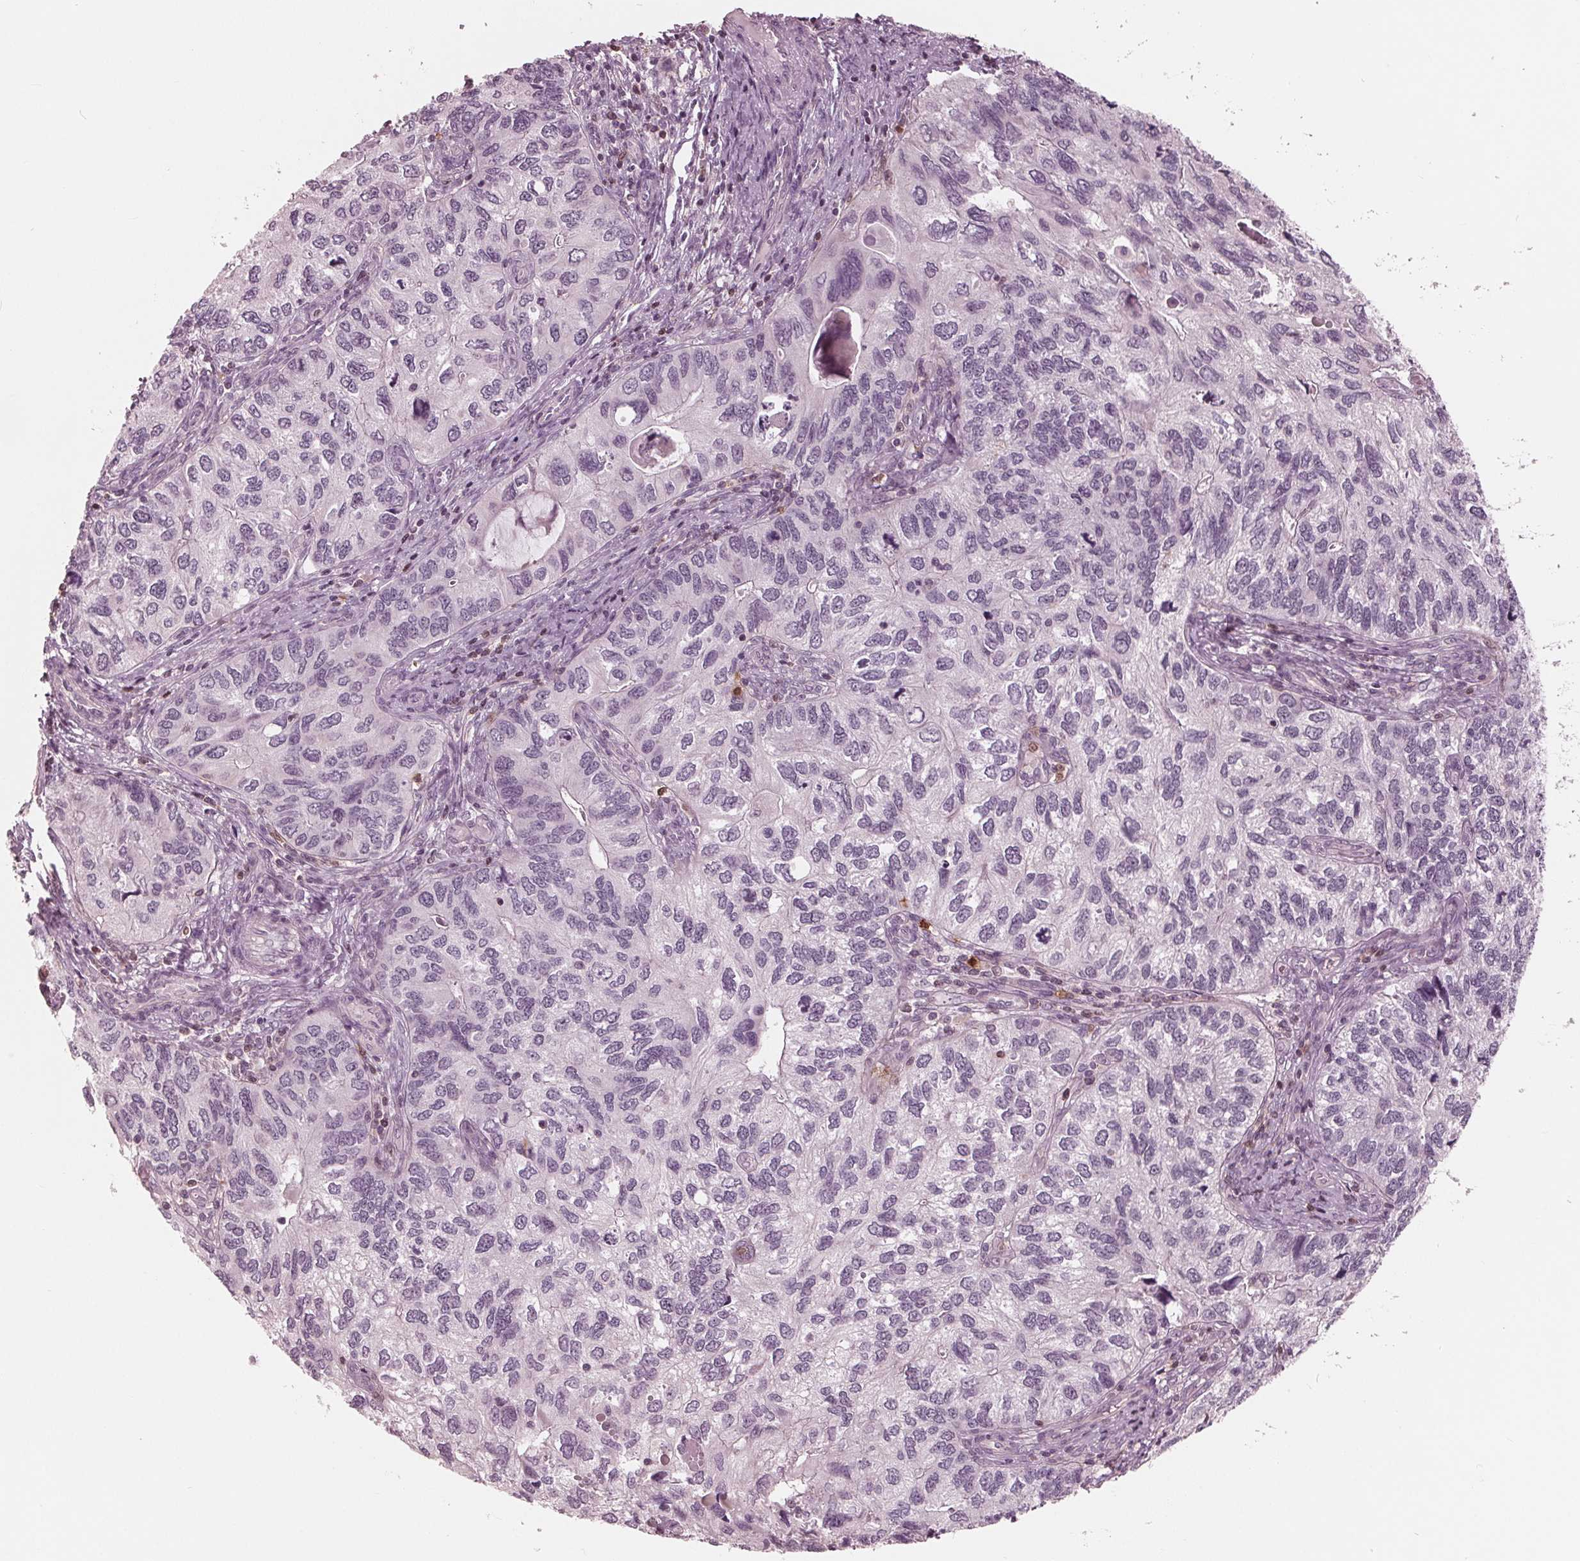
{"staining": {"intensity": "negative", "quantity": "none", "location": "none"}, "tissue": "endometrial cancer", "cell_type": "Tumor cells", "image_type": "cancer", "snomed": [{"axis": "morphology", "description": "Carcinoma, NOS"}, {"axis": "topography", "description": "Uterus"}], "caption": "Immunohistochemistry photomicrograph of endometrial carcinoma stained for a protein (brown), which reveals no staining in tumor cells.", "gene": "ING3", "patient": {"sex": "female", "age": 76}}